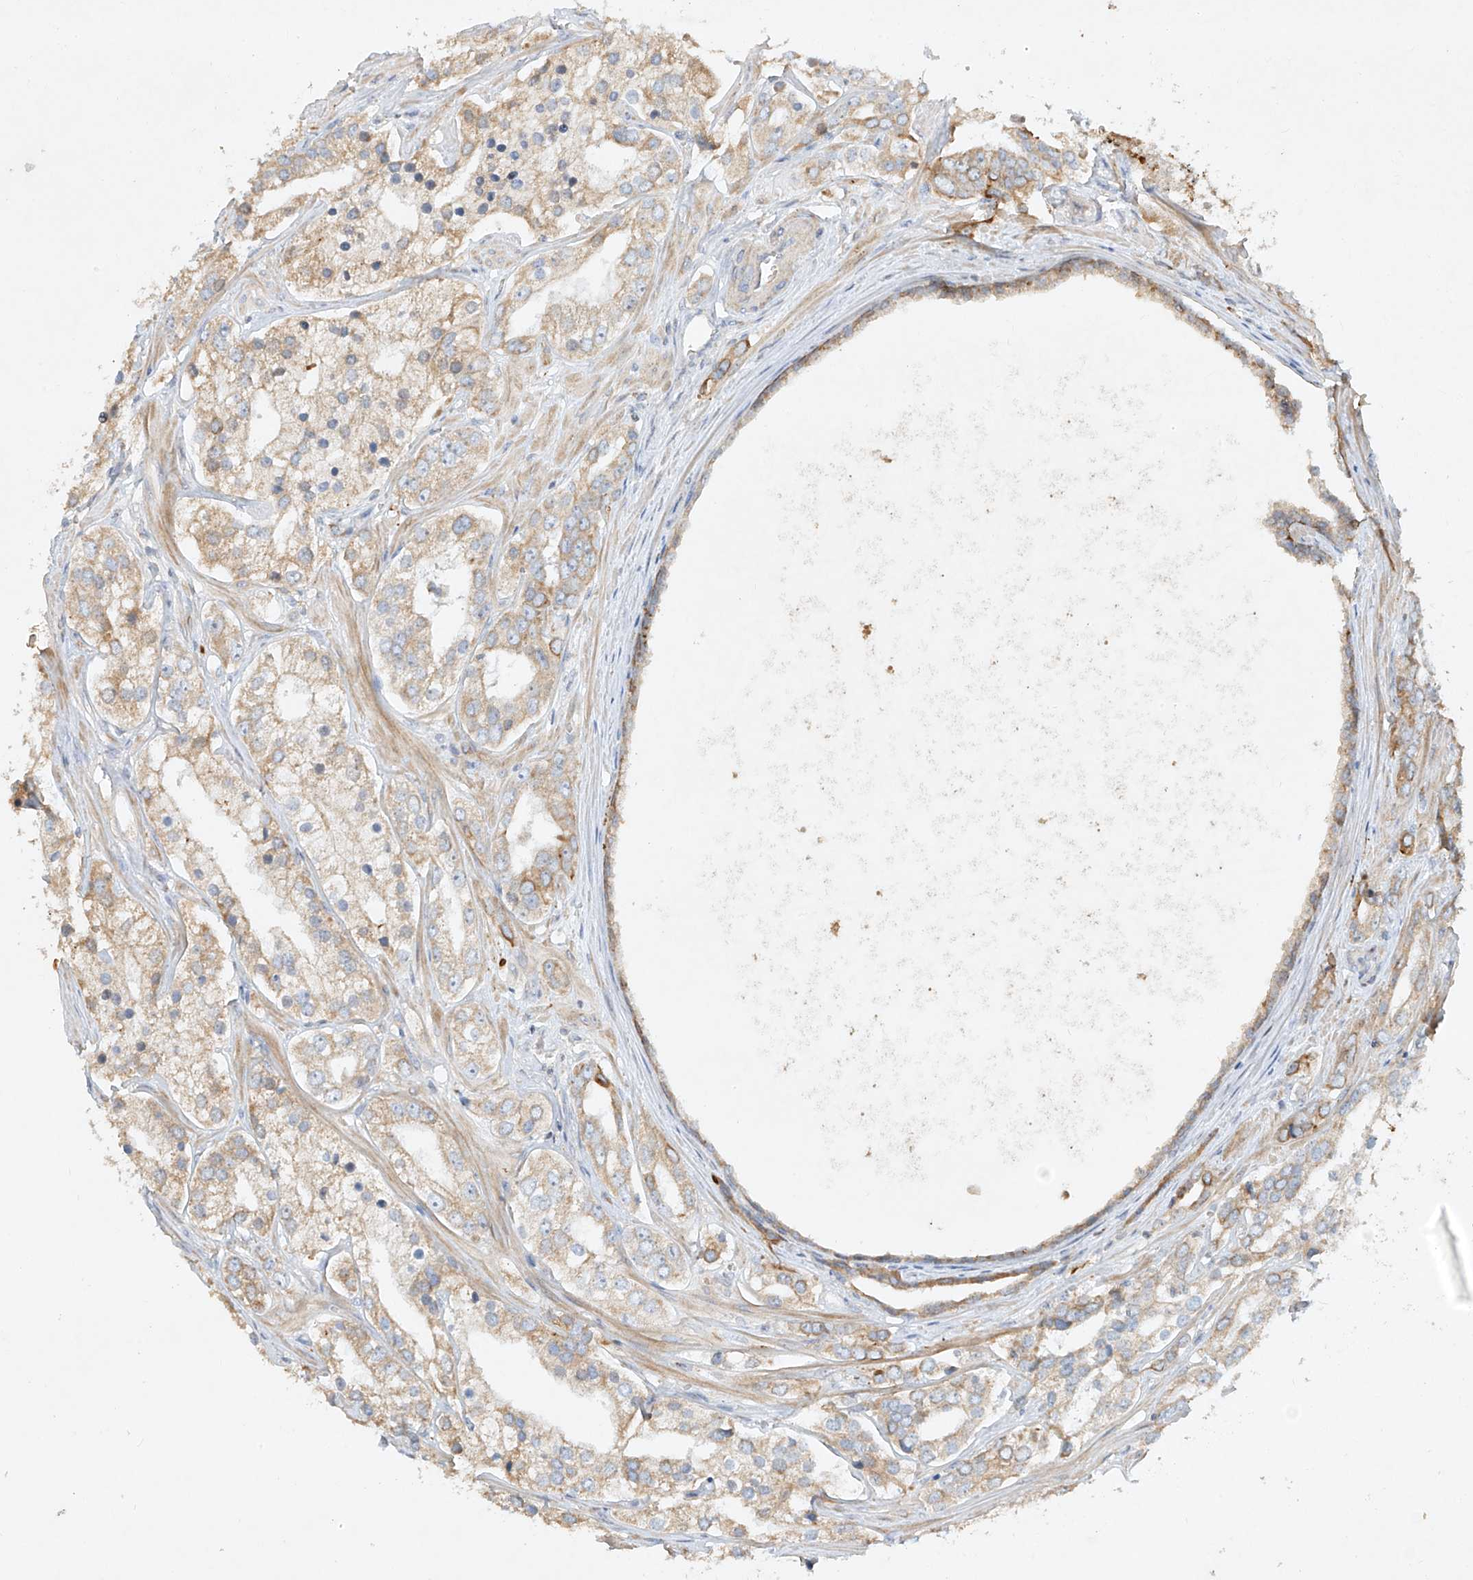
{"staining": {"intensity": "weak", "quantity": ">75%", "location": "cytoplasmic/membranous"}, "tissue": "prostate cancer", "cell_type": "Tumor cells", "image_type": "cancer", "snomed": [{"axis": "morphology", "description": "Adenocarcinoma, High grade"}, {"axis": "topography", "description": "Prostate"}], "caption": "IHC (DAB) staining of human prostate cancer (adenocarcinoma (high-grade)) demonstrates weak cytoplasmic/membranous protein staining in approximately >75% of tumor cells. (DAB IHC, brown staining for protein, blue staining for nuclei).", "gene": "KPNA7", "patient": {"sex": "male", "age": 66}}